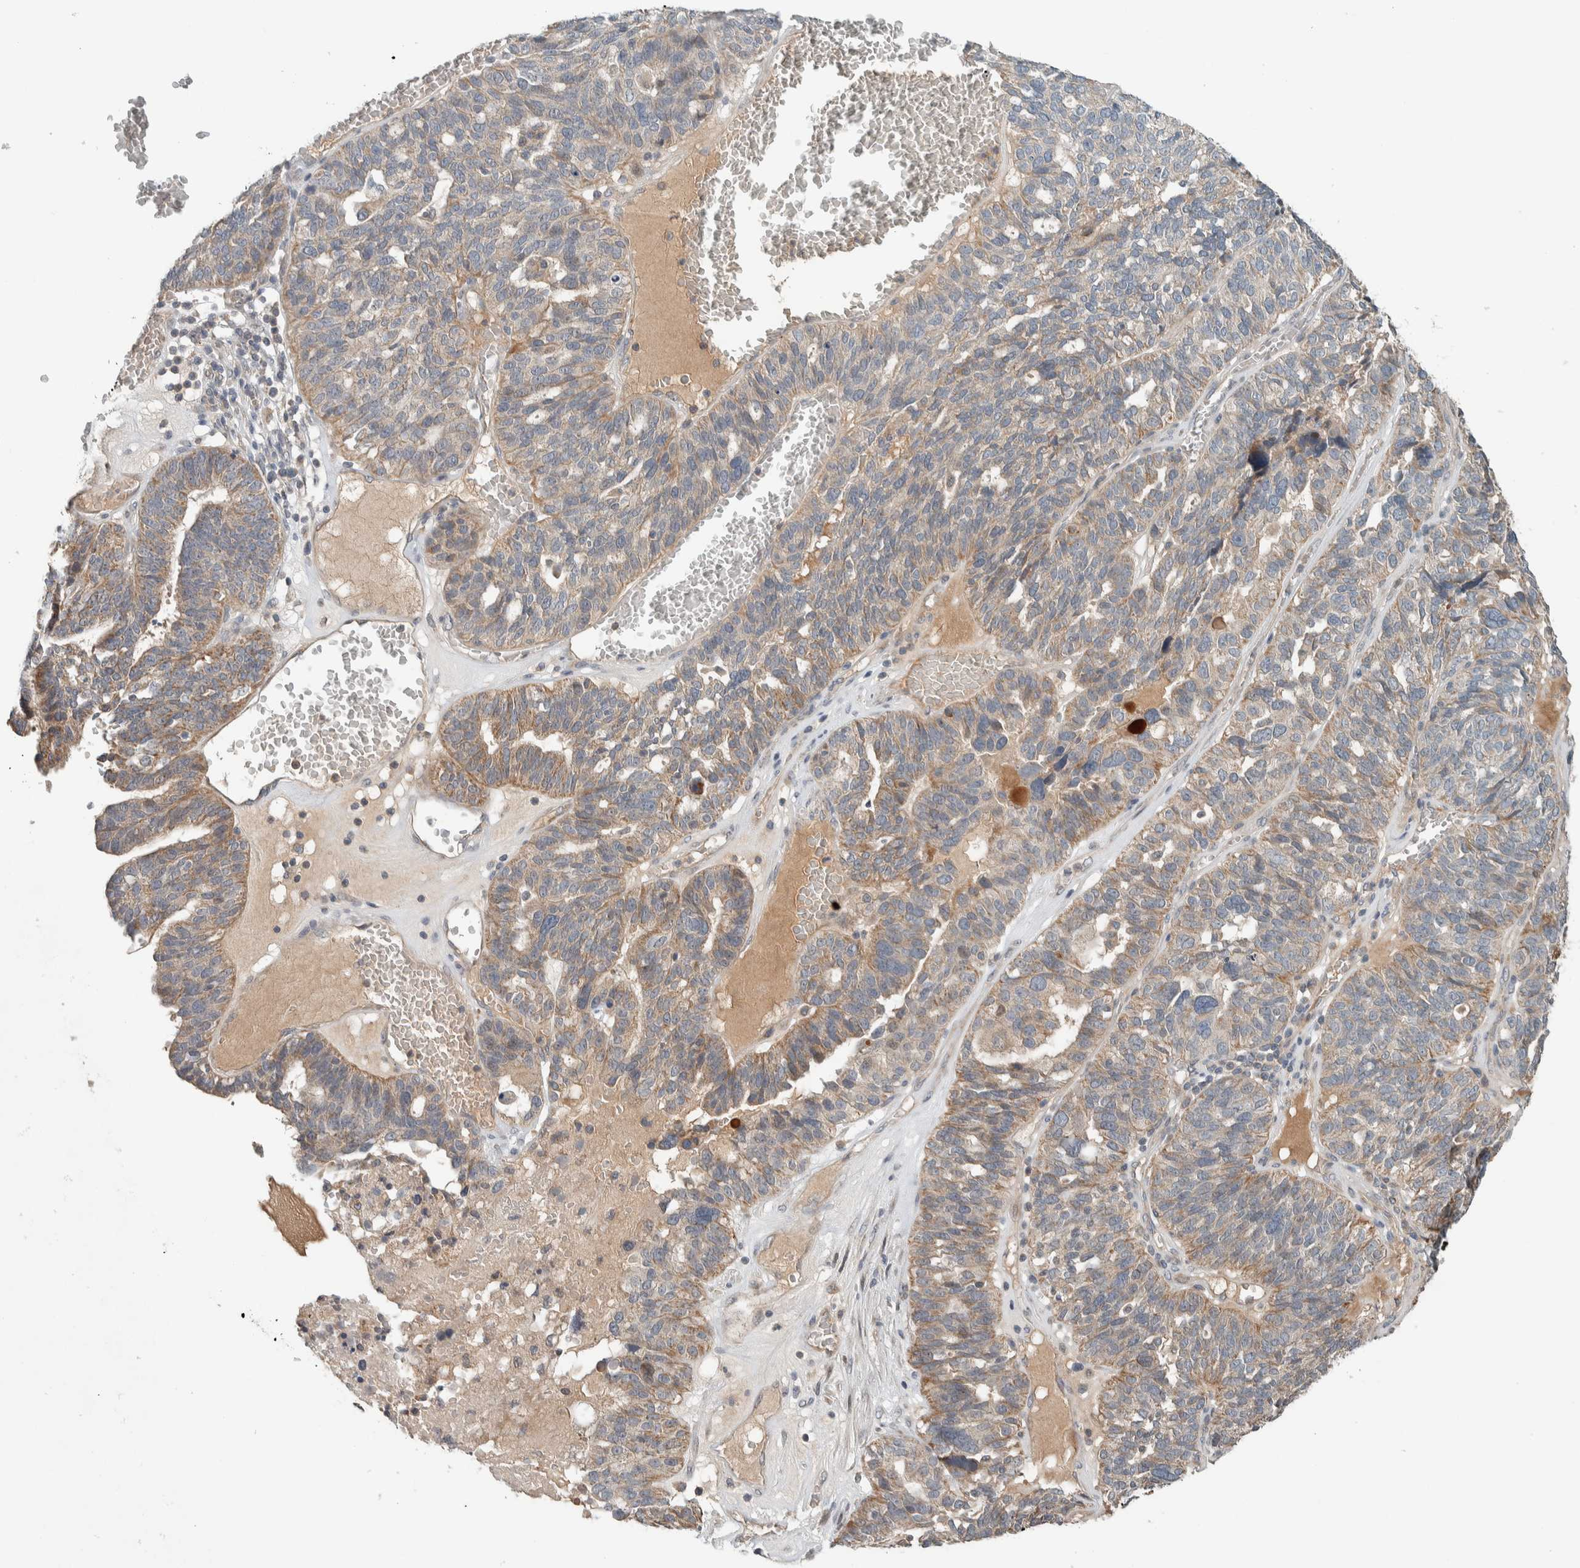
{"staining": {"intensity": "moderate", "quantity": "25%-75%", "location": "cytoplasmic/membranous"}, "tissue": "ovarian cancer", "cell_type": "Tumor cells", "image_type": "cancer", "snomed": [{"axis": "morphology", "description": "Cystadenocarcinoma, serous, NOS"}, {"axis": "topography", "description": "Ovary"}], "caption": "Protein positivity by IHC demonstrates moderate cytoplasmic/membranous positivity in about 25%-75% of tumor cells in serous cystadenocarcinoma (ovarian).", "gene": "NBR1", "patient": {"sex": "female", "age": 59}}